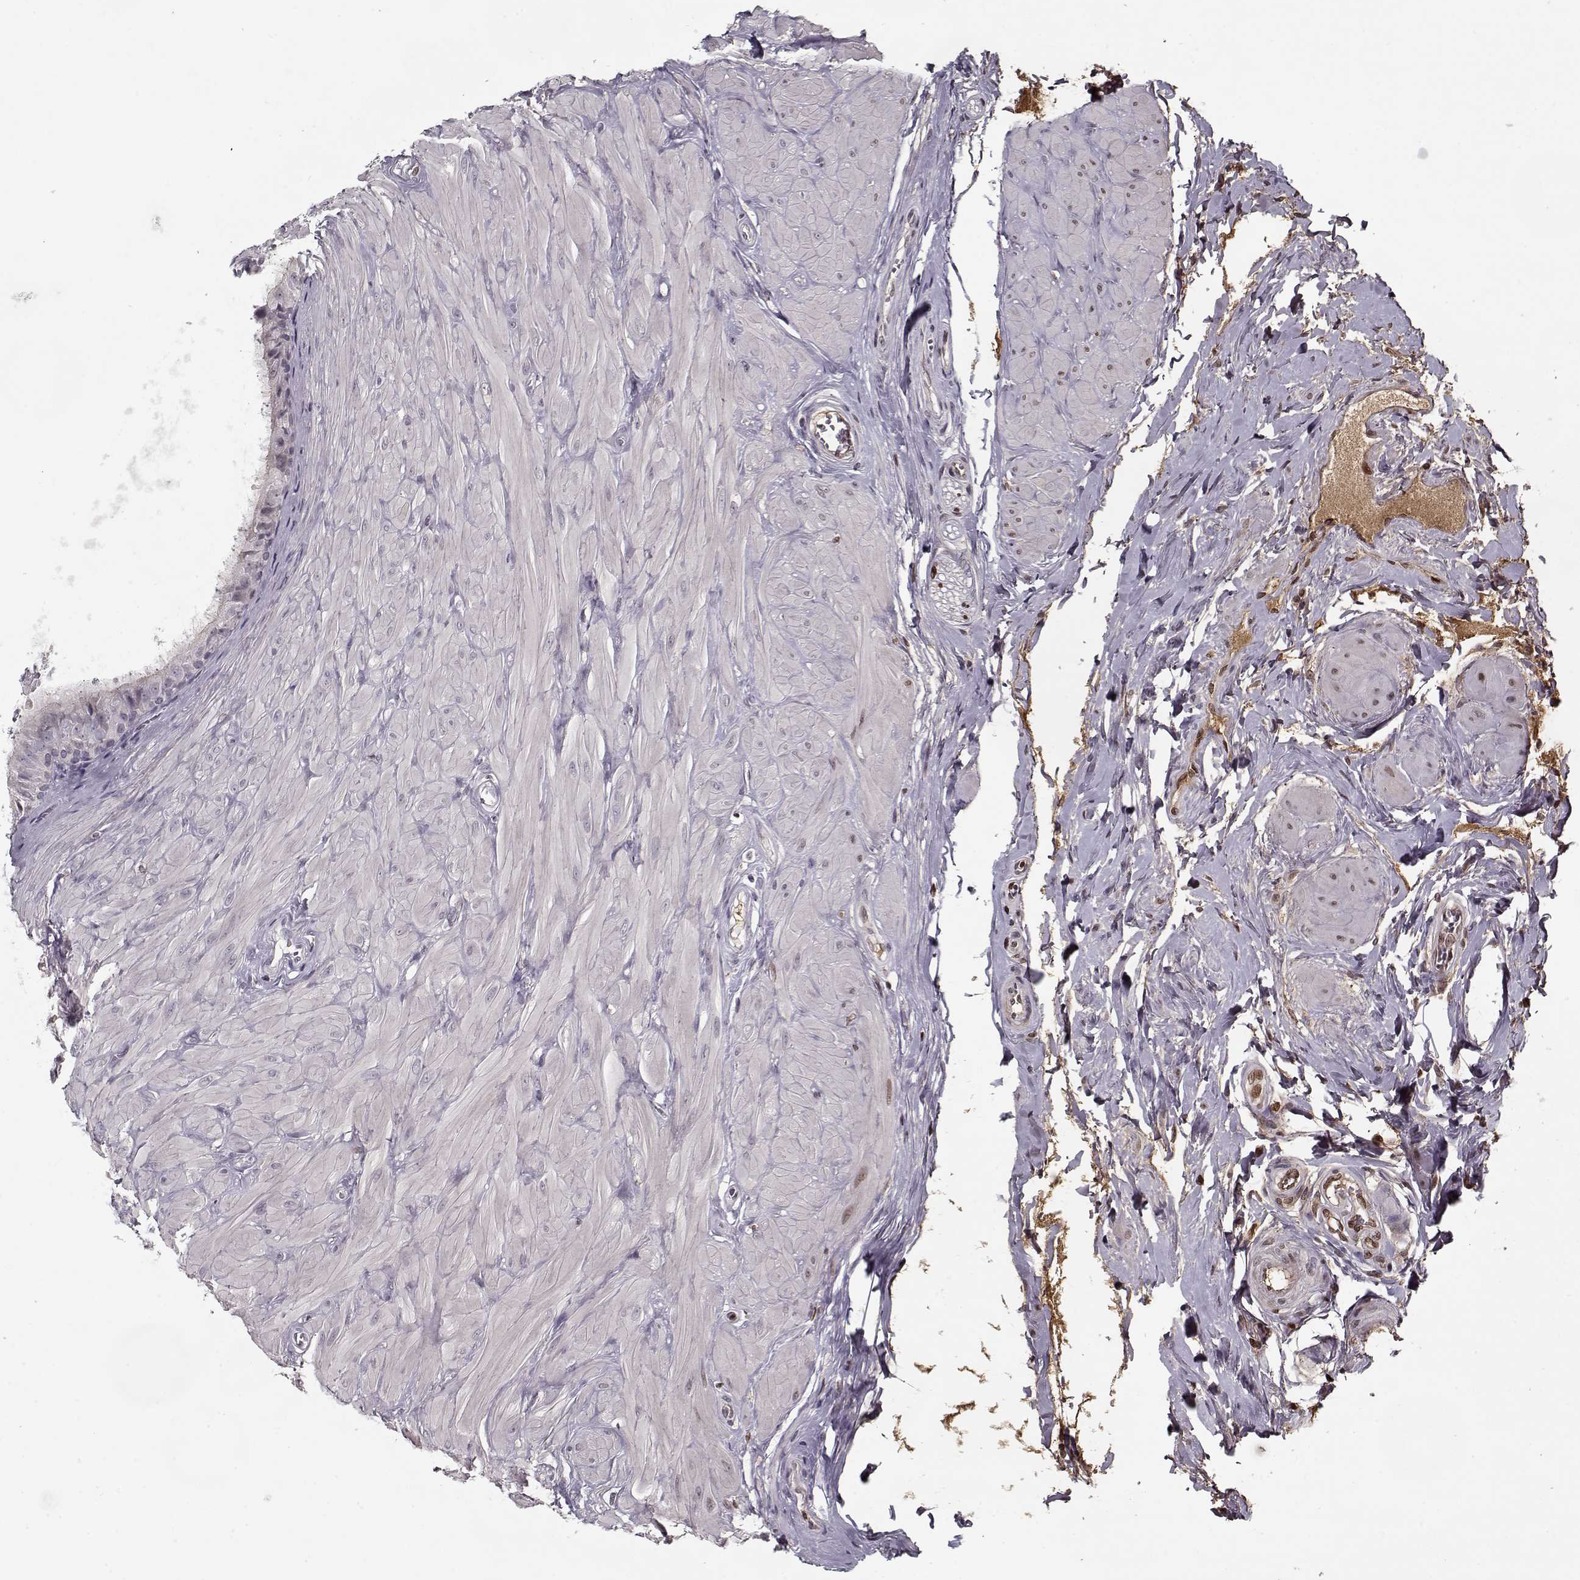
{"staining": {"intensity": "negative", "quantity": "none", "location": "none"}, "tissue": "epididymis", "cell_type": "Glandular cells", "image_type": "normal", "snomed": [{"axis": "morphology", "description": "Normal tissue, NOS"}, {"axis": "topography", "description": "Epididymis"}], "caption": "This photomicrograph is of normal epididymis stained with immunohistochemistry (IHC) to label a protein in brown with the nuclei are counter-stained blue. There is no staining in glandular cells. The staining is performed using DAB brown chromogen with nuclei counter-stained in using hematoxylin.", "gene": "AFM", "patient": {"sex": "male", "age": 37}}